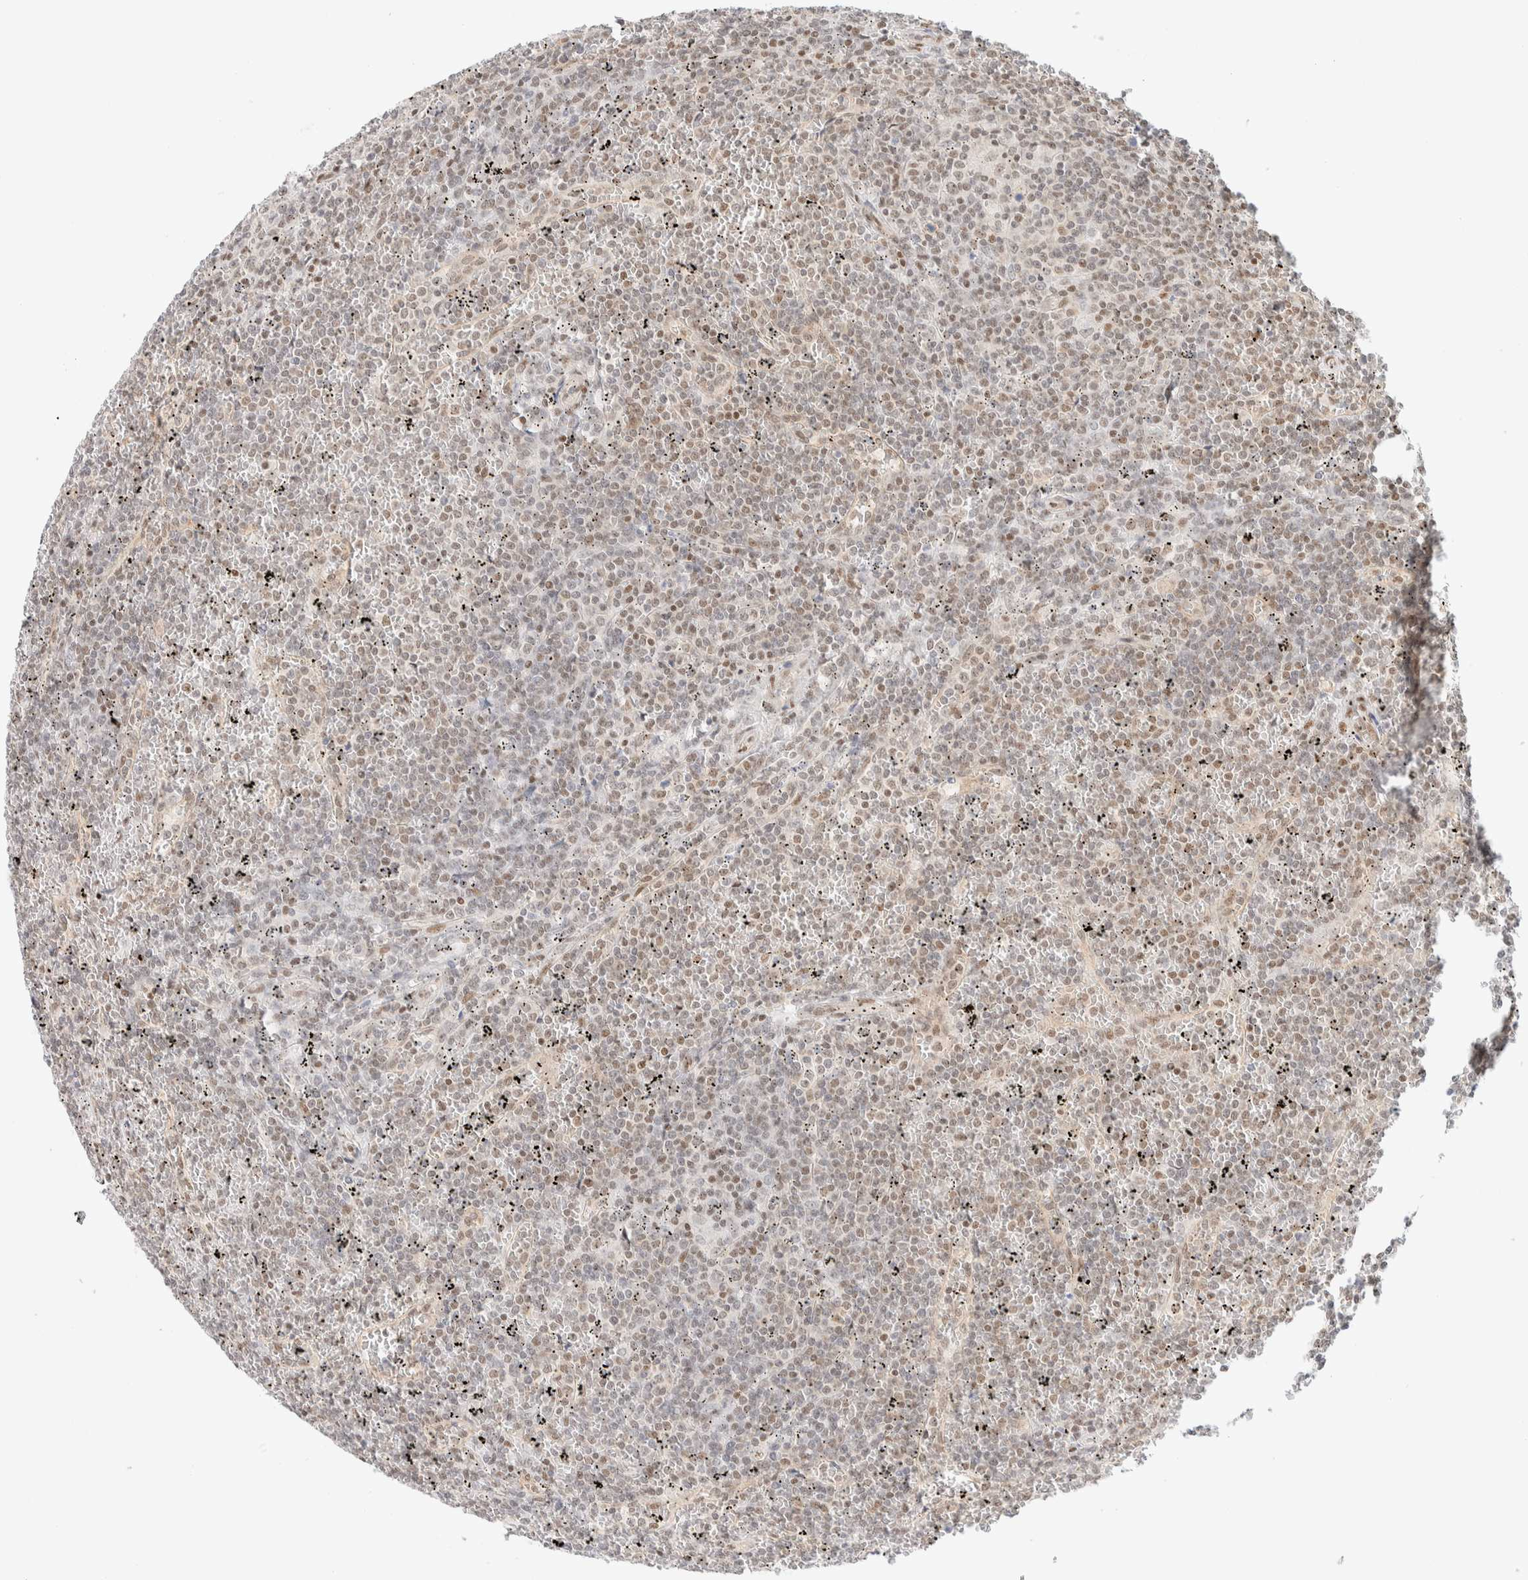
{"staining": {"intensity": "weak", "quantity": ">75%", "location": "nuclear"}, "tissue": "lymphoma", "cell_type": "Tumor cells", "image_type": "cancer", "snomed": [{"axis": "morphology", "description": "Malignant lymphoma, non-Hodgkin's type, Low grade"}, {"axis": "topography", "description": "Spleen"}], "caption": "IHC histopathology image of neoplastic tissue: low-grade malignant lymphoma, non-Hodgkin's type stained using immunohistochemistry (IHC) displays low levels of weak protein expression localized specifically in the nuclear of tumor cells, appearing as a nuclear brown color.", "gene": "PYGO2", "patient": {"sex": "female", "age": 19}}